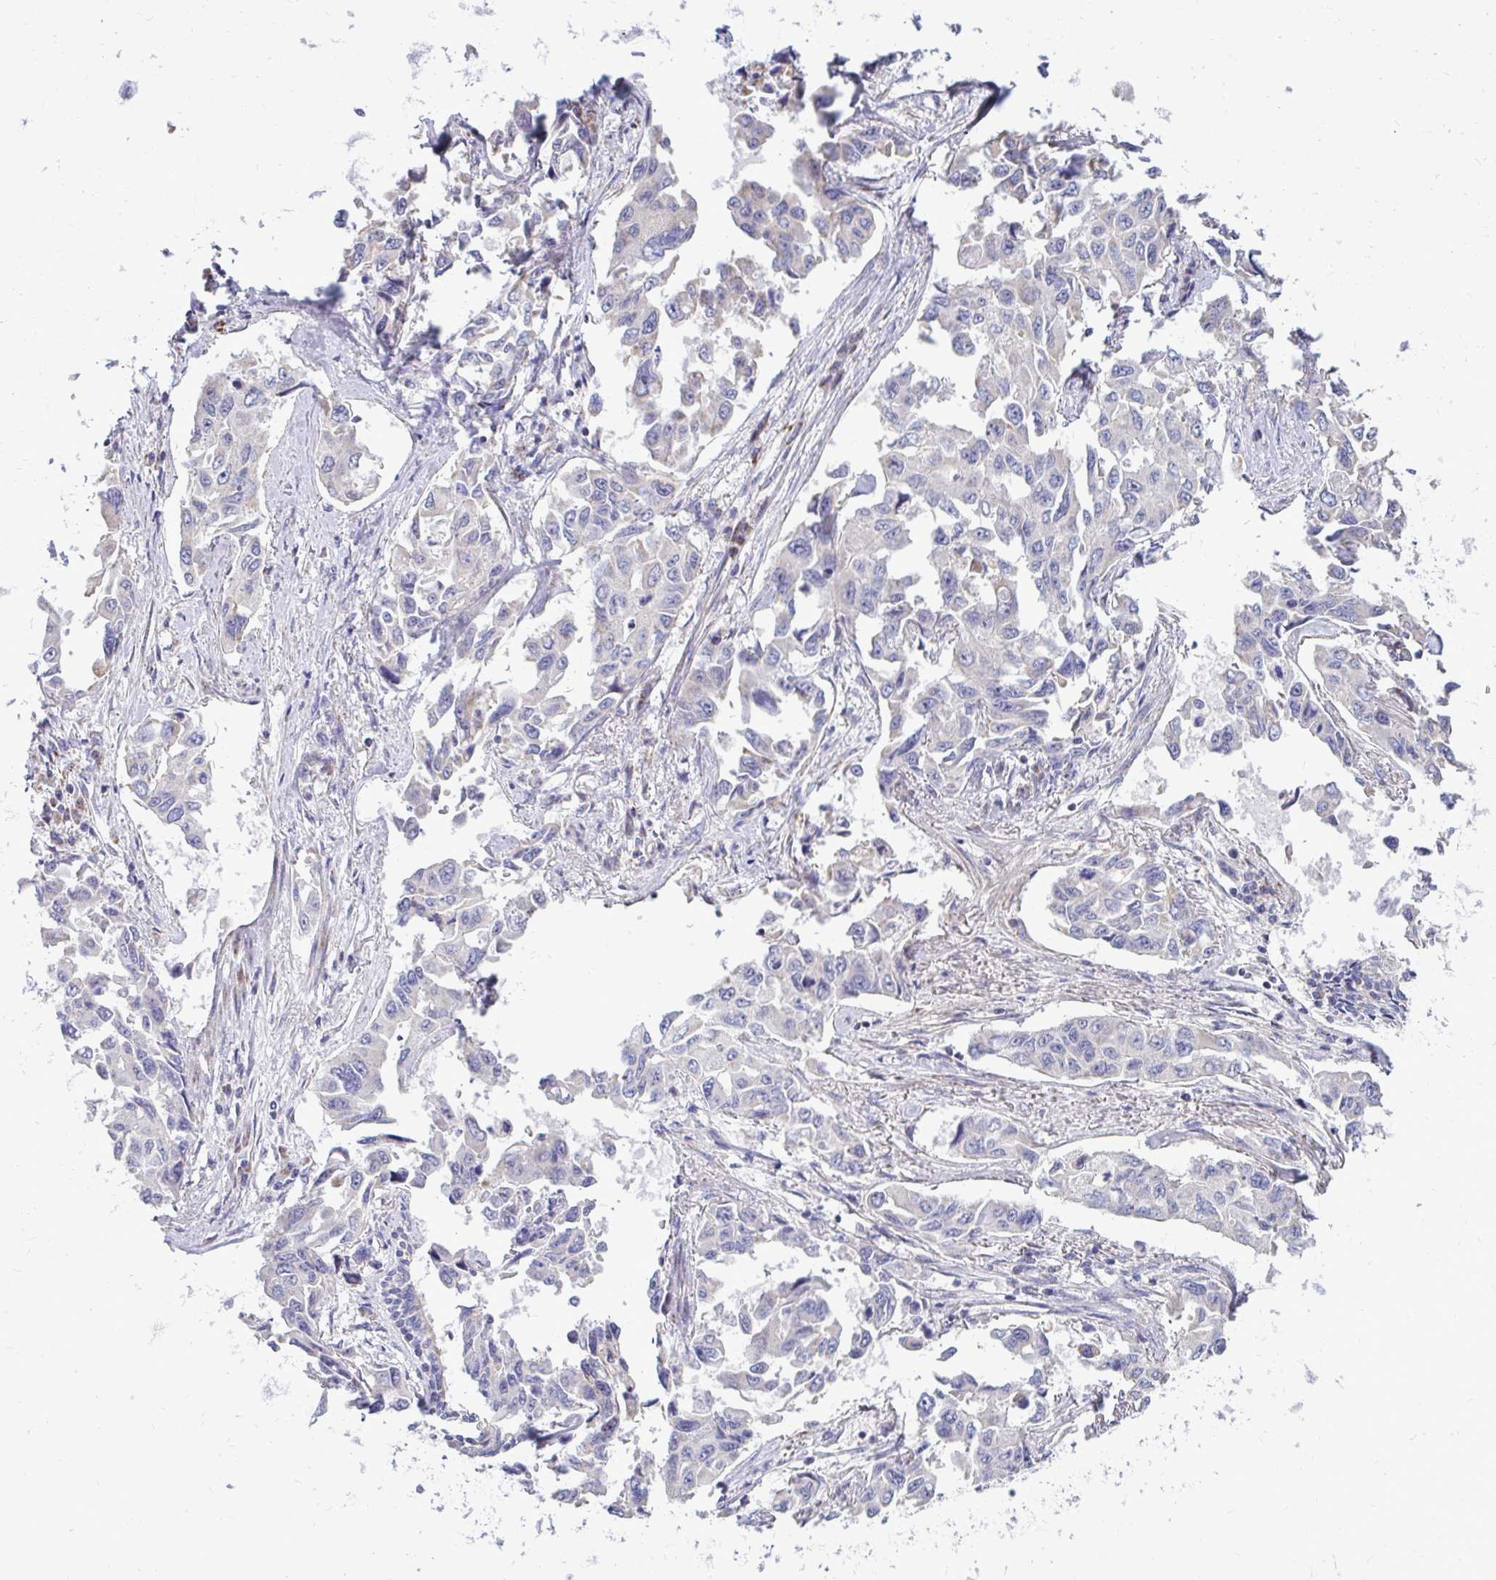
{"staining": {"intensity": "negative", "quantity": "none", "location": "none"}, "tissue": "lung cancer", "cell_type": "Tumor cells", "image_type": "cancer", "snomed": [{"axis": "morphology", "description": "Adenocarcinoma, NOS"}, {"axis": "topography", "description": "Lung"}], "caption": "High power microscopy image of an IHC image of lung cancer, revealing no significant positivity in tumor cells.", "gene": "OR10R2", "patient": {"sex": "male", "age": 64}}